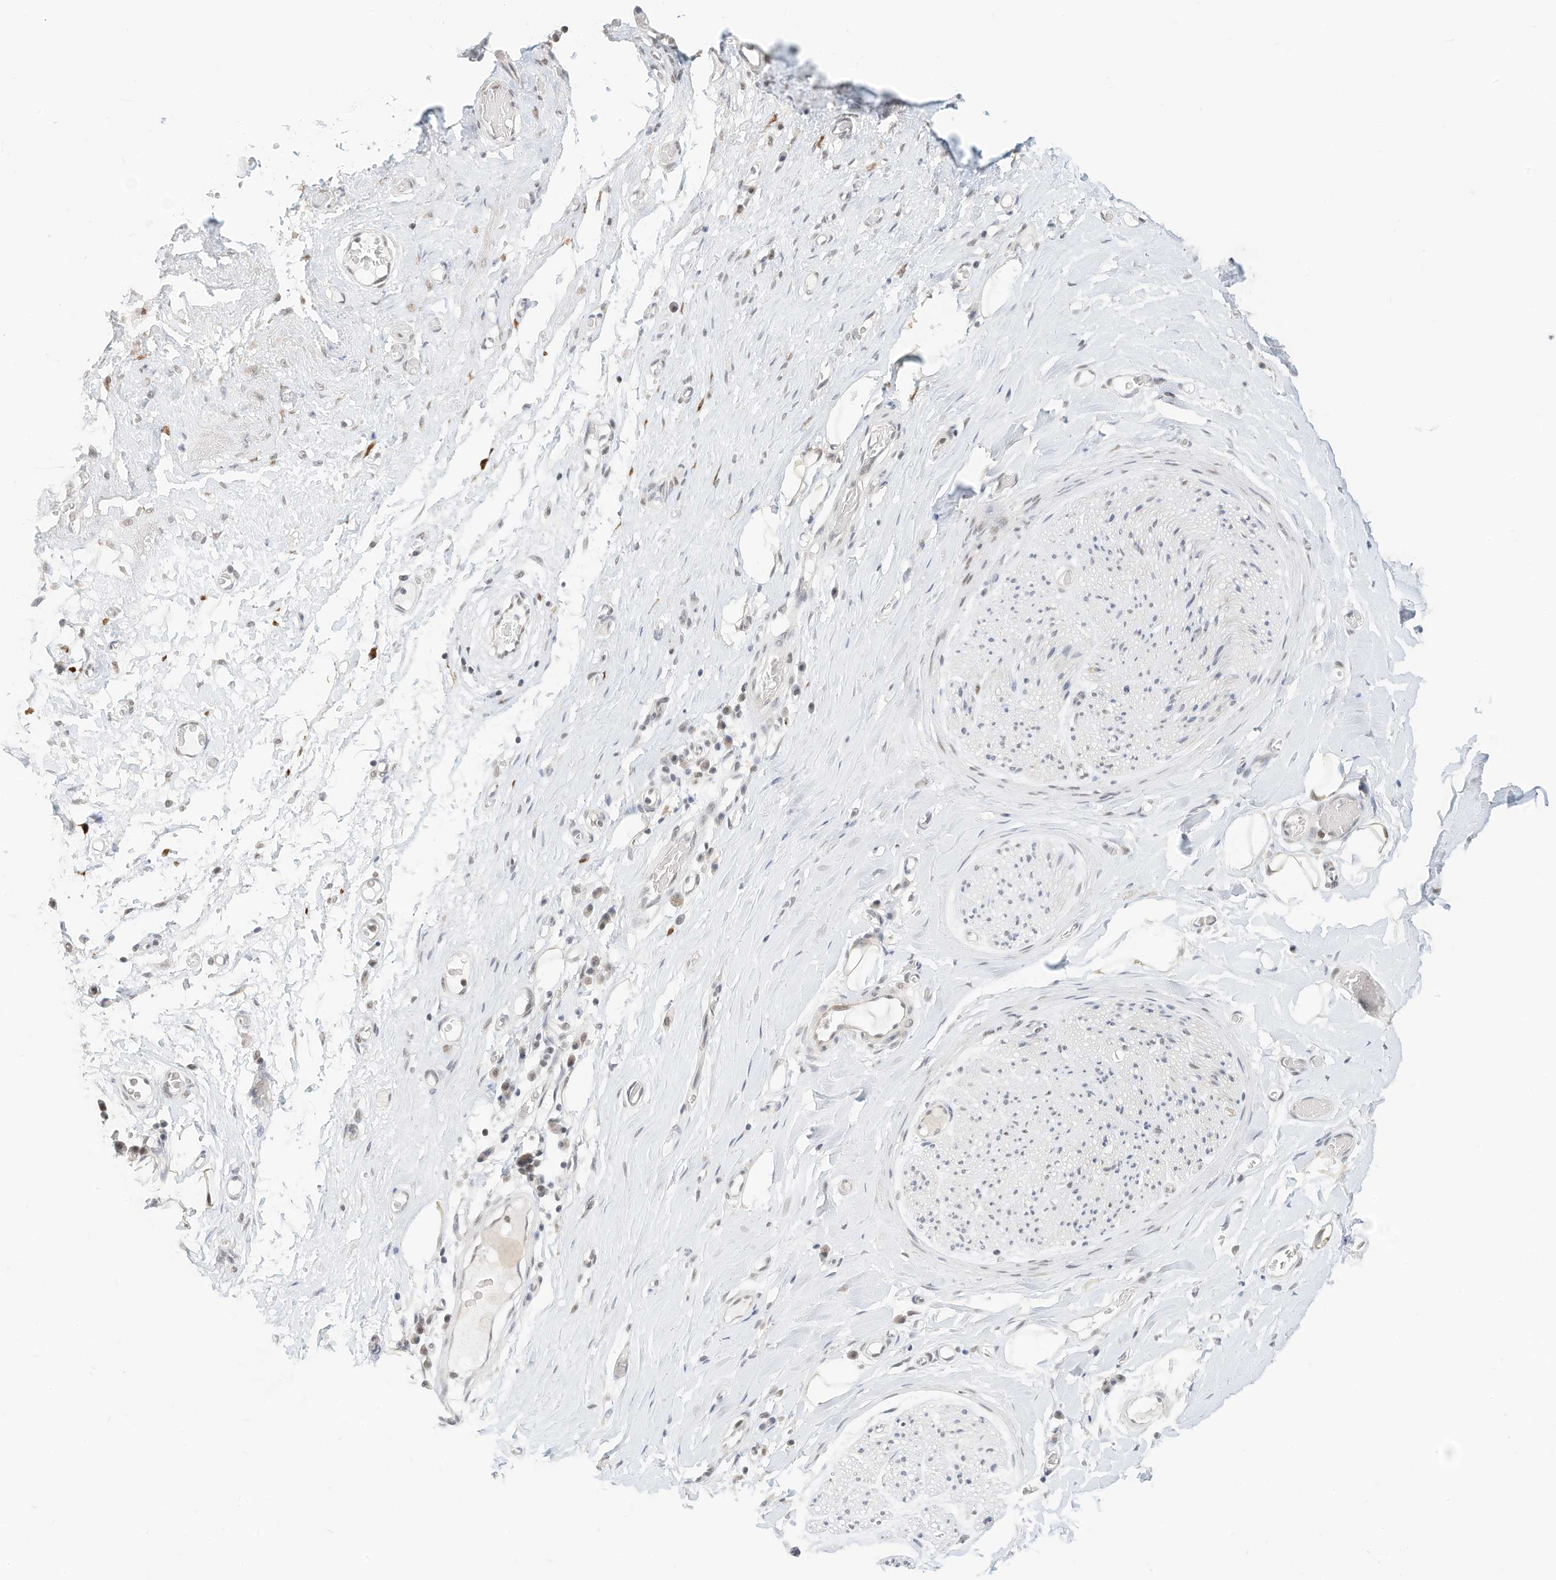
{"staining": {"intensity": "weak", "quantity": ">75%", "location": "nuclear"}, "tissue": "adipose tissue", "cell_type": "Adipocytes", "image_type": "normal", "snomed": [{"axis": "morphology", "description": "Normal tissue, NOS"}, {"axis": "morphology", "description": "Adenocarcinoma, NOS"}, {"axis": "topography", "description": "Esophagus"}, {"axis": "topography", "description": "Stomach, upper"}, {"axis": "topography", "description": "Peripheral nerve tissue"}], "caption": "Immunohistochemistry (IHC) photomicrograph of unremarkable human adipose tissue stained for a protein (brown), which shows low levels of weak nuclear staining in about >75% of adipocytes.", "gene": "OGT", "patient": {"sex": "male", "age": 62}}